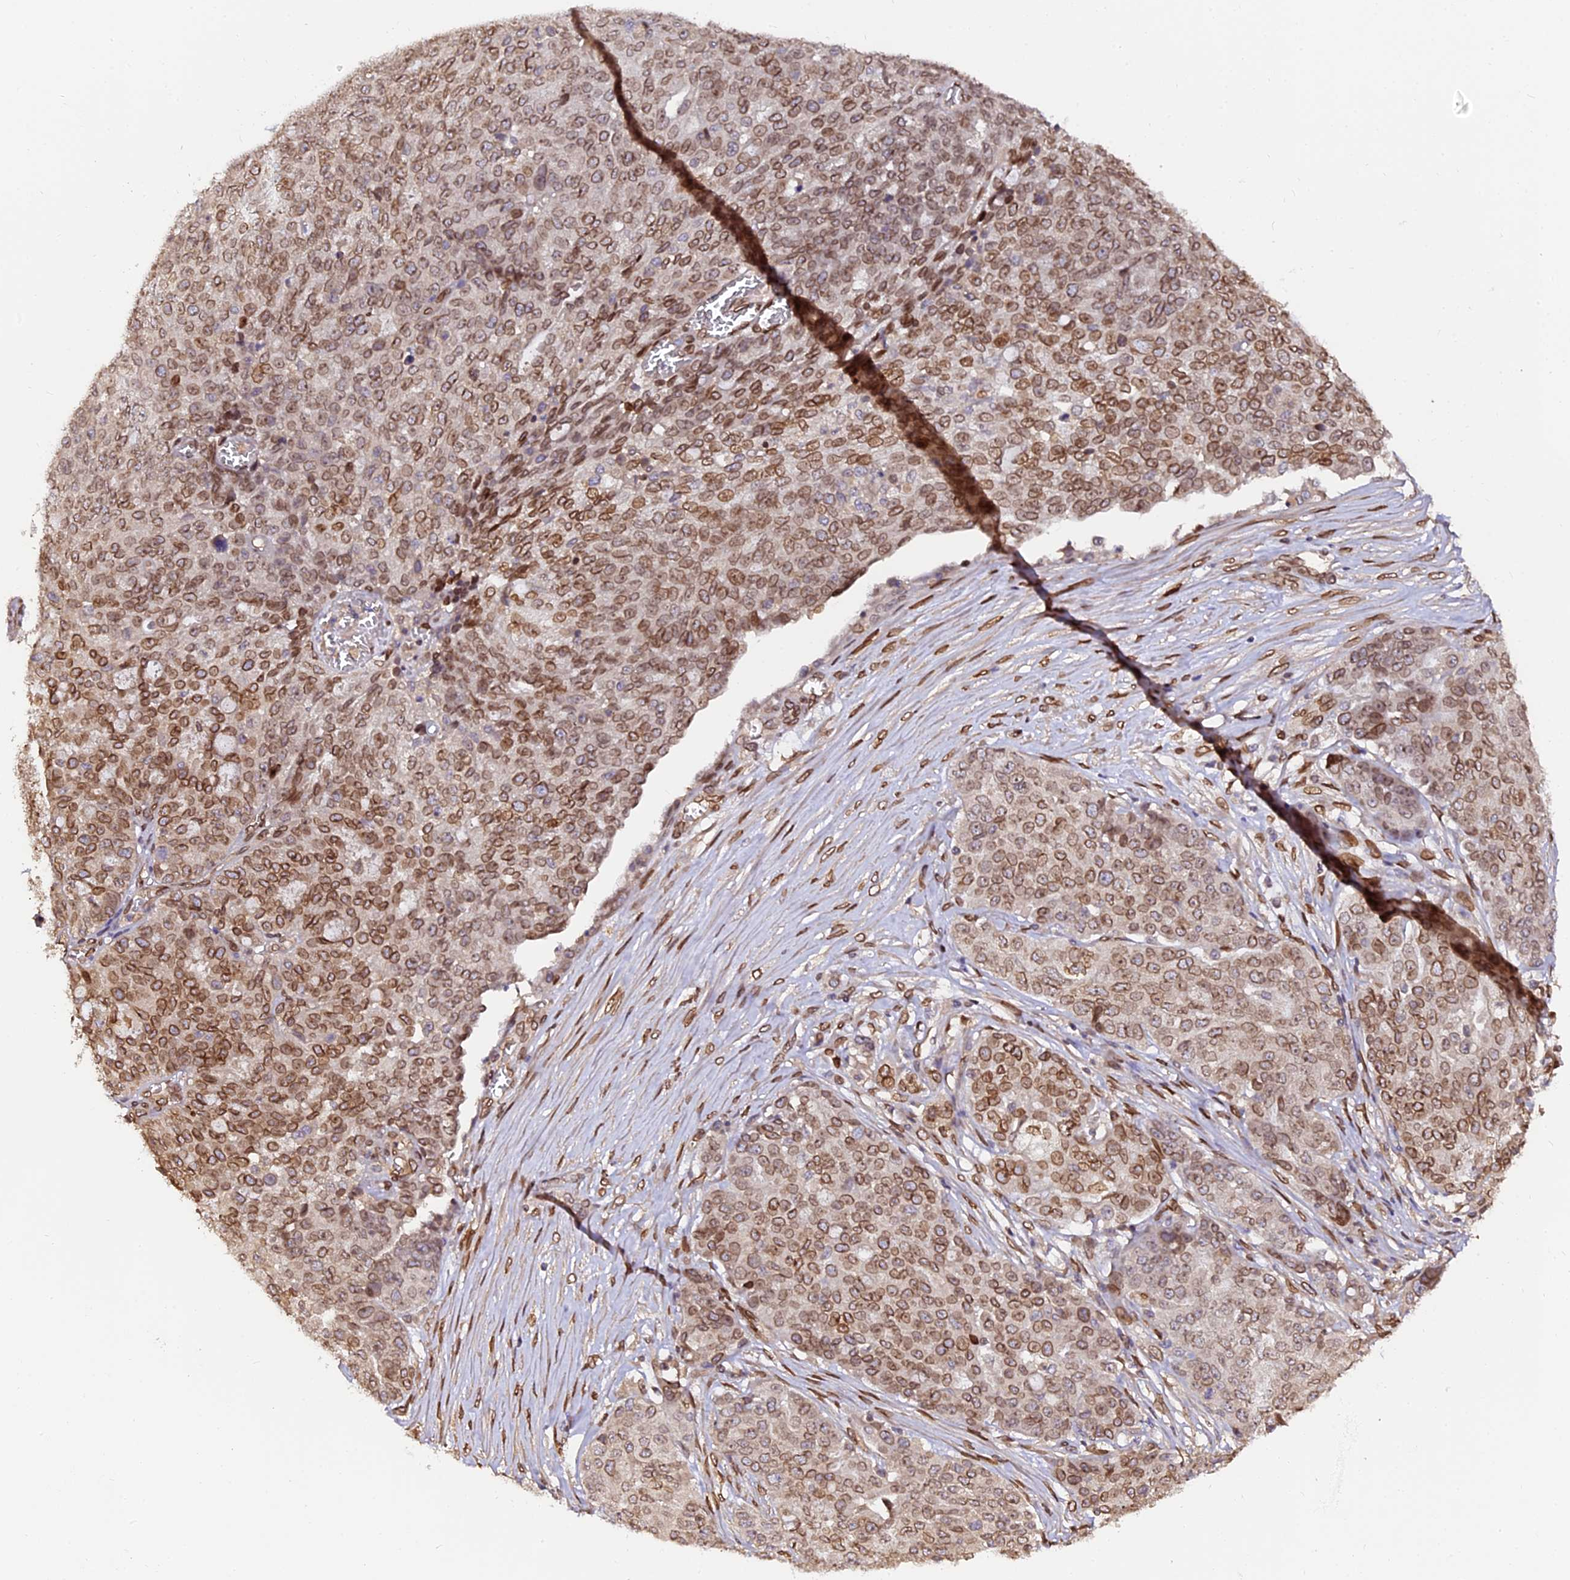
{"staining": {"intensity": "moderate", "quantity": ">75%", "location": "cytoplasmic/membranous,nuclear"}, "tissue": "ovarian cancer", "cell_type": "Tumor cells", "image_type": "cancer", "snomed": [{"axis": "morphology", "description": "Cystadenocarcinoma, serous, NOS"}, {"axis": "topography", "description": "Soft tissue"}, {"axis": "topography", "description": "Ovary"}], "caption": "High-power microscopy captured an IHC photomicrograph of ovarian cancer, revealing moderate cytoplasmic/membranous and nuclear positivity in approximately >75% of tumor cells.", "gene": "ANAPC5", "patient": {"sex": "female", "age": 57}}